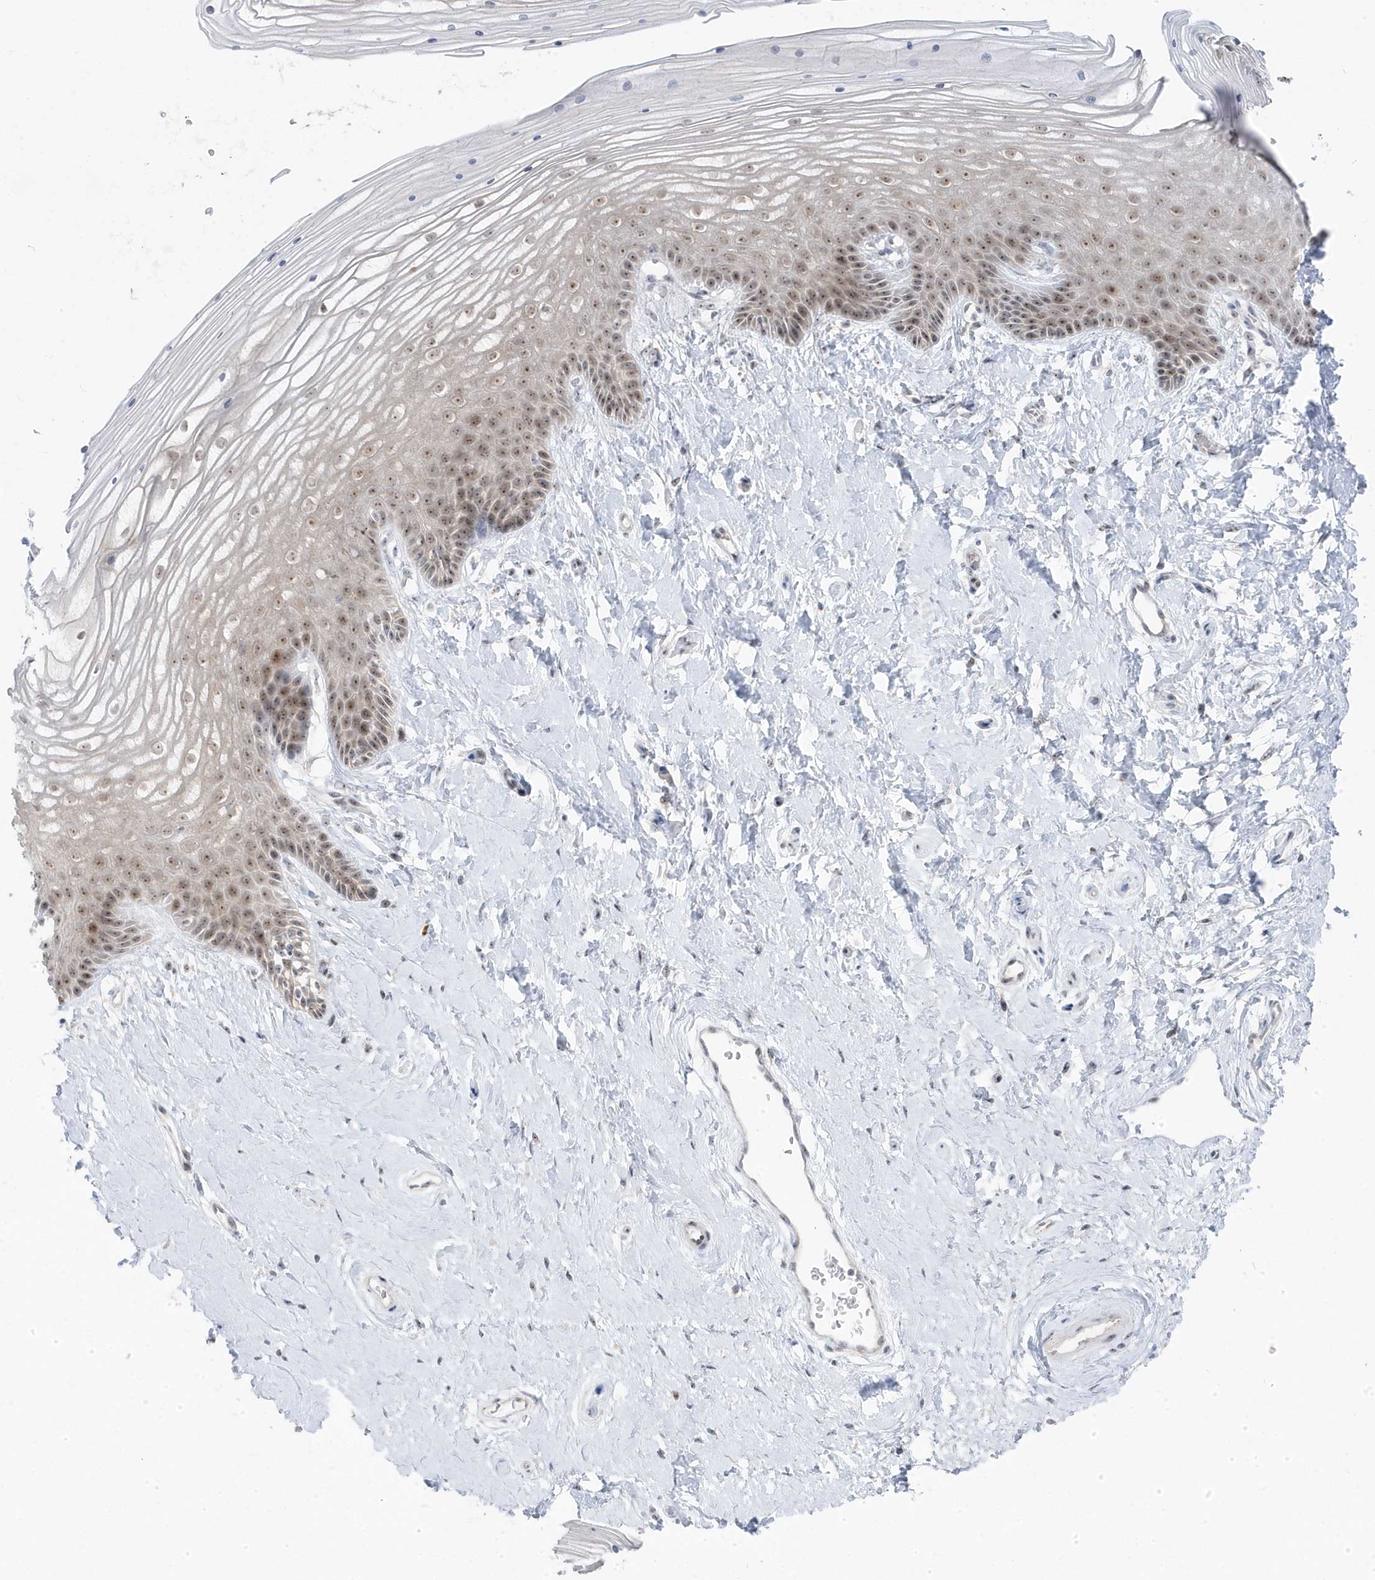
{"staining": {"intensity": "moderate", "quantity": "25%-75%", "location": "nuclear"}, "tissue": "vagina", "cell_type": "Squamous epithelial cells", "image_type": "normal", "snomed": [{"axis": "morphology", "description": "Normal tissue, NOS"}, {"axis": "topography", "description": "Vagina"}, {"axis": "topography", "description": "Cervix"}], "caption": "This histopathology image demonstrates immunohistochemistry staining of unremarkable human vagina, with medium moderate nuclear positivity in approximately 25%-75% of squamous epithelial cells.", "gene": "TSEN15", "patient": {"sex": "female", "age": 40}}